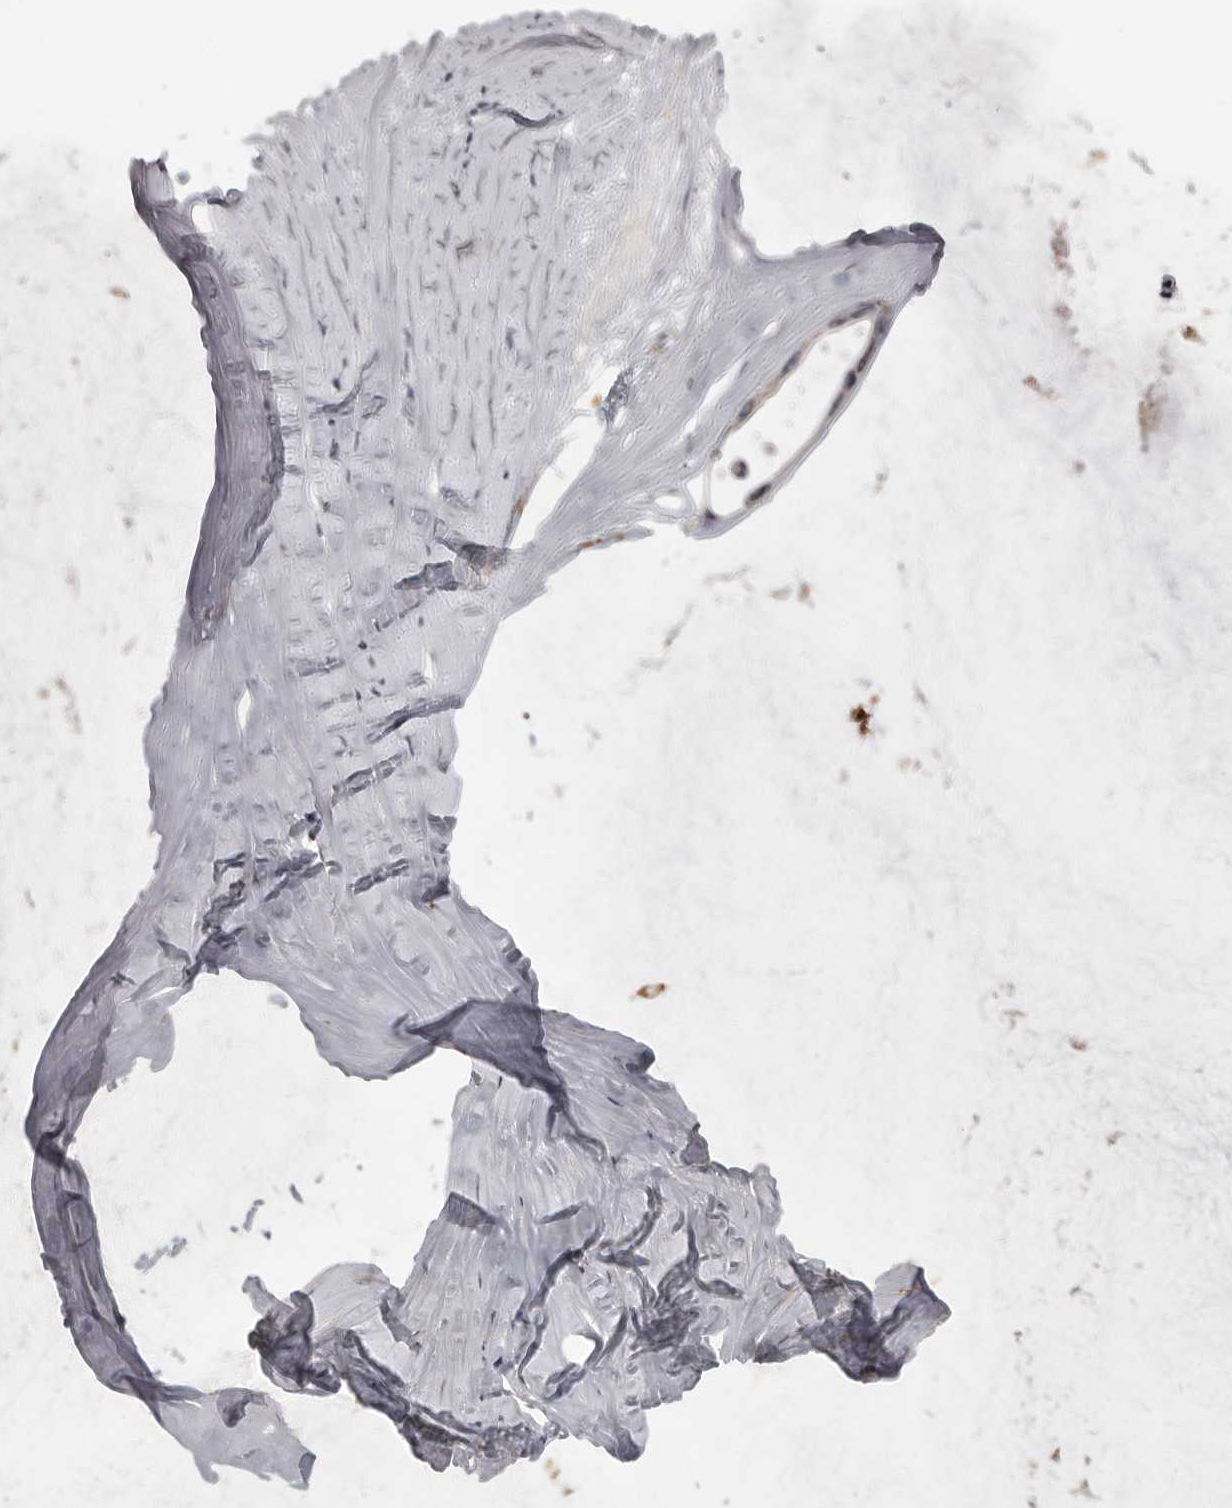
{"staining": {"intensity": "negative", "quantity": "none", "location": "none"}, "tissue": "ovarian cancer", "cell_type": "Tumor cells", "image_type": "cancer", "snomed": [{"axis": "morphology", "description": "Cystadenocarcinoma, mucinous, NOS"}, {"axis": "topography", "description": "Ovary"}], "caption": "This is an immunohistochemistry (IHC) photomicrograph of ovarian mucinous cystadenocarcinoma. There is no positivity in tumor cells.", "gene": "MRTO4", "patient": {"sex": "female", "age": 39}}